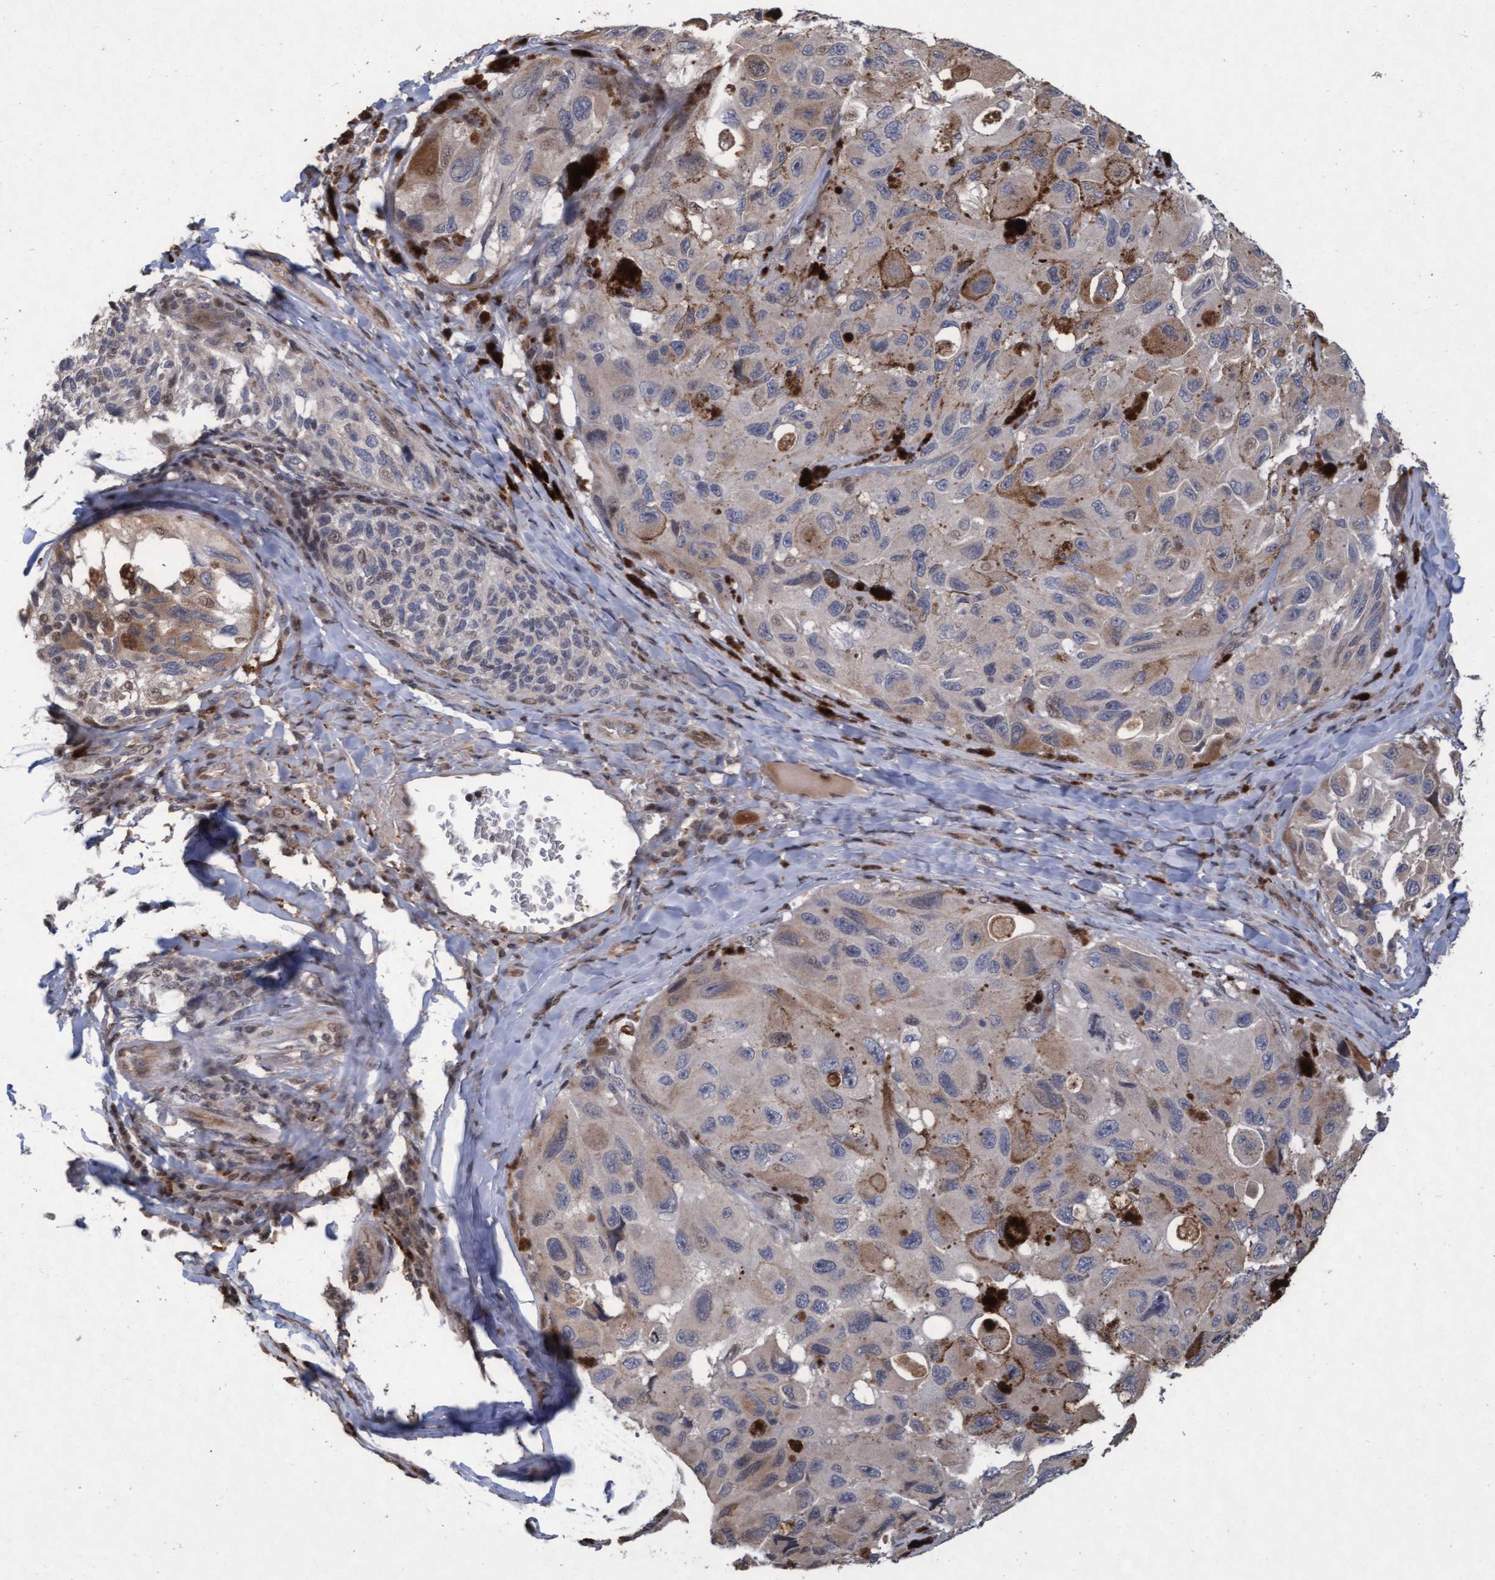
{"staining": {"intensity": "weak", "quantity": "25%-75%", "location": "cytoplasmic/membranous"}, "tissue": "melanoma", "cell_type": "Tumor cells", "image_type": "cancer", "snomed": [{"axis": "morphology", "description": "Malignant melanoma, NOS"}, {"axis": "topography", "description": "Skin"}], "caption": "This is a photomicrograph of IHC staining of melanoma, which shows weak expression in the cytoplasmic/membranous of tumor cells.", "gene": "KCNC2", "patient": {"sex": "female", "age": 73}}